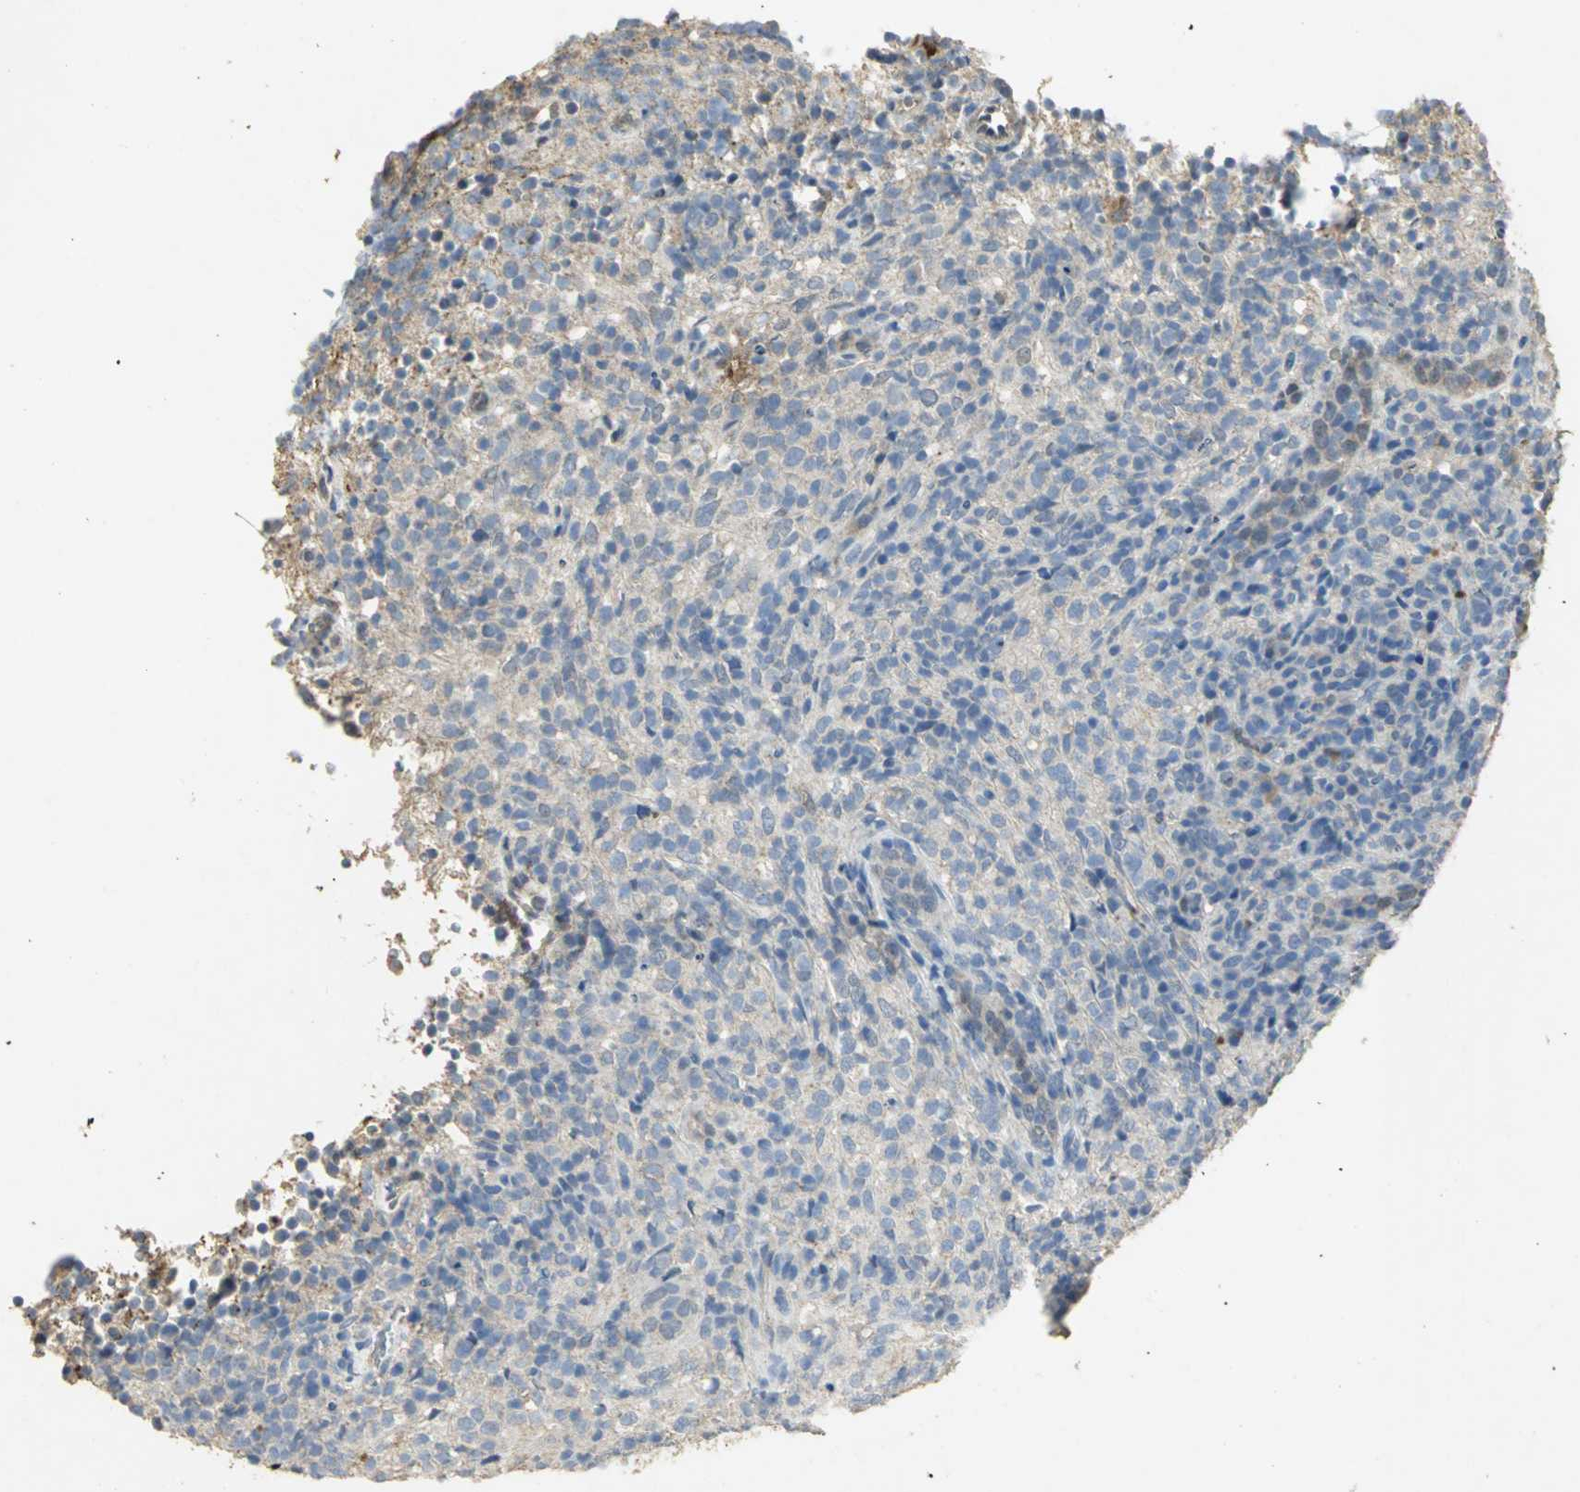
{"staining": {"intensity": "weak", "quantity": "<25%", "location": "cytoplasmic/membranous"}, "tissue": "lymphoma", "cell_type": "Tumor cells", "image_type": "cancer", "snomed": [{"axis": "morphology", "description": "Malignant lymphoma, non-Hodgkin's type, High grade"}, {"axis": "topography", "description": "Lymph node"}], "caption": "Human lymphoma stained for a protein using immunohistochemistry displays no positivity in tumor cells.", "gene": "ASB9", "patient": {"sex": "female", "age": 76}}